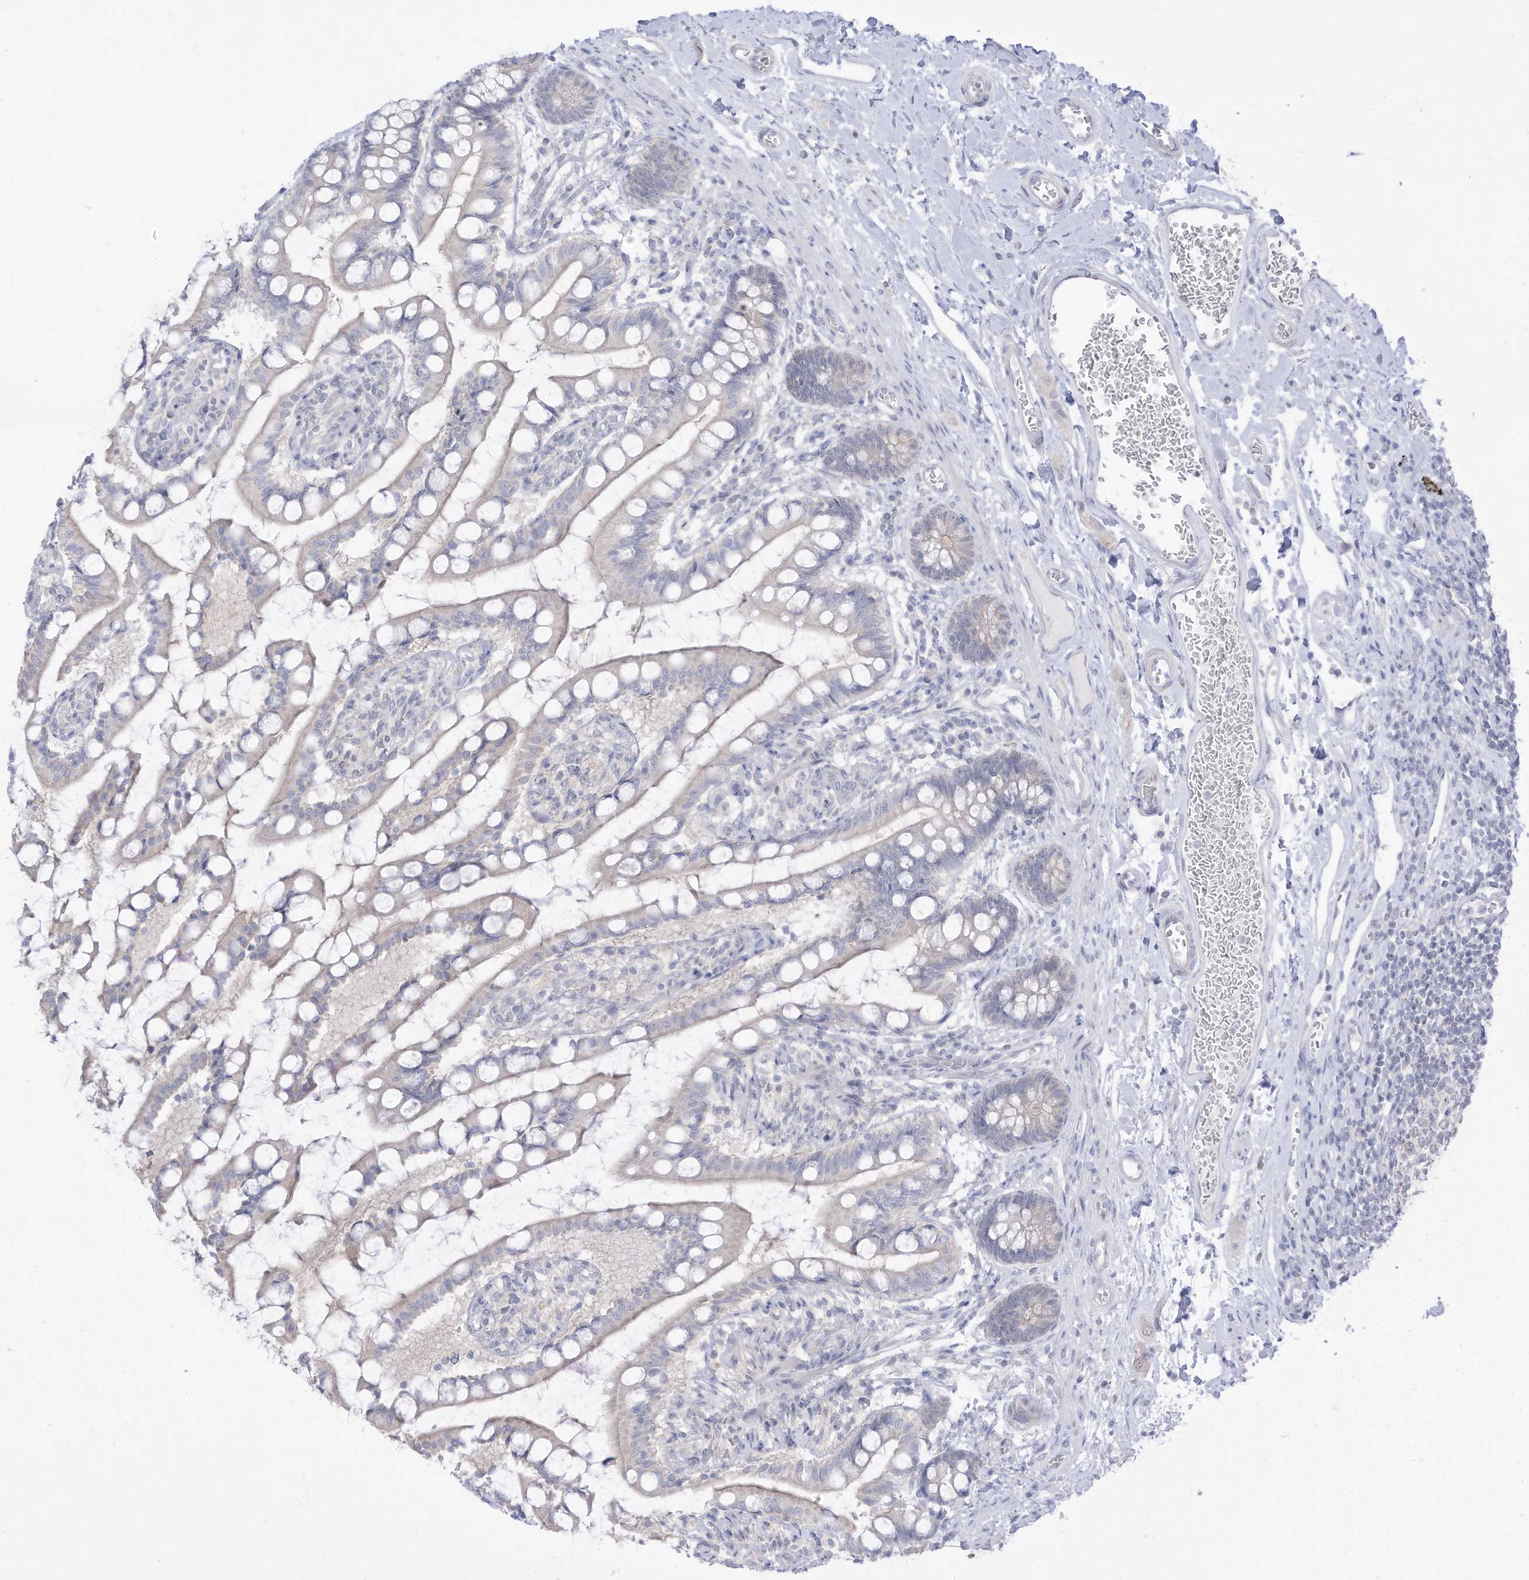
{"staining": {"intensity": "negative", "quantity": "none", "location": "none"}, "tissue": "small intestine", "cell_type": "Glandular cells", "image_type": "normal", "snomed": [{"axis": "morphology", "description": "Normal tissue, NOS"}, {"axis": "topography", "description": "Small intestine"}], "caption": "IHC histopathology image of benign human small intestine stained for a protein (brown), which reveals no positivity in glandular cells. (DAB (3,3'-diaminobenzidine) immunohistochemistry (IHC) visualized using brightfield microscopy, high magnification).", "gene": "OGT", "patient": {"sex": "male", "age": 52}}